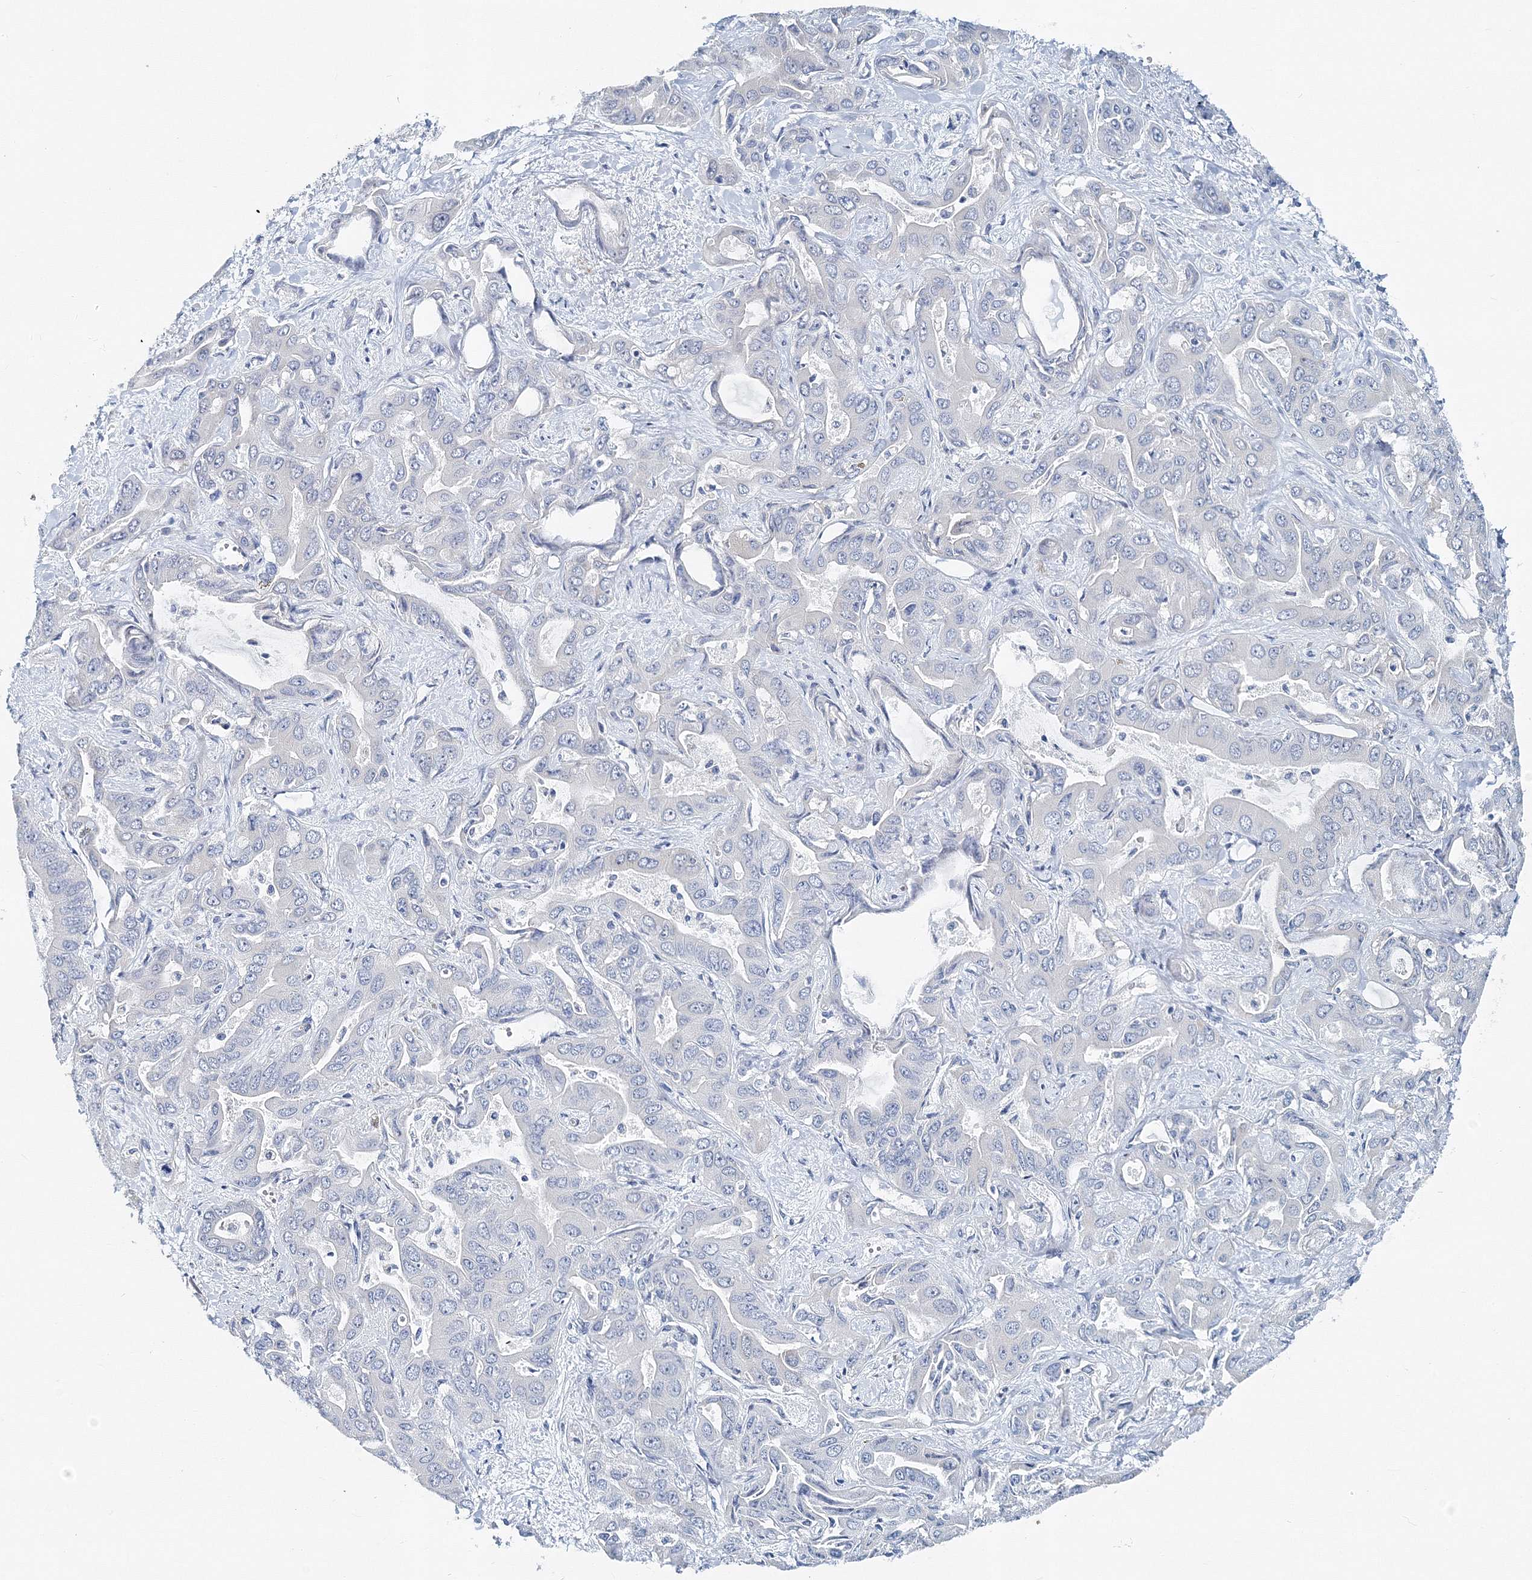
{"staining": {"intensity": "negative", "quantity": "none", "location": "none"}, "tissue": "liver cancer", "cell_type": "Tumor cells", "image_type": "cancer", "snomed": [{"axis": "morphology", "description": "Cholangiocarcinoma"}, {"axis": "topography", "description": "Liver"}], "caption": "An IHC image of cholangiocarcinoma (liver) is shown. There is no staining in tumor cells of cholangiocarcinoma (liver).", "gene": "MPHOSPH9", "patient": {"sex": "female", "age": 52}}